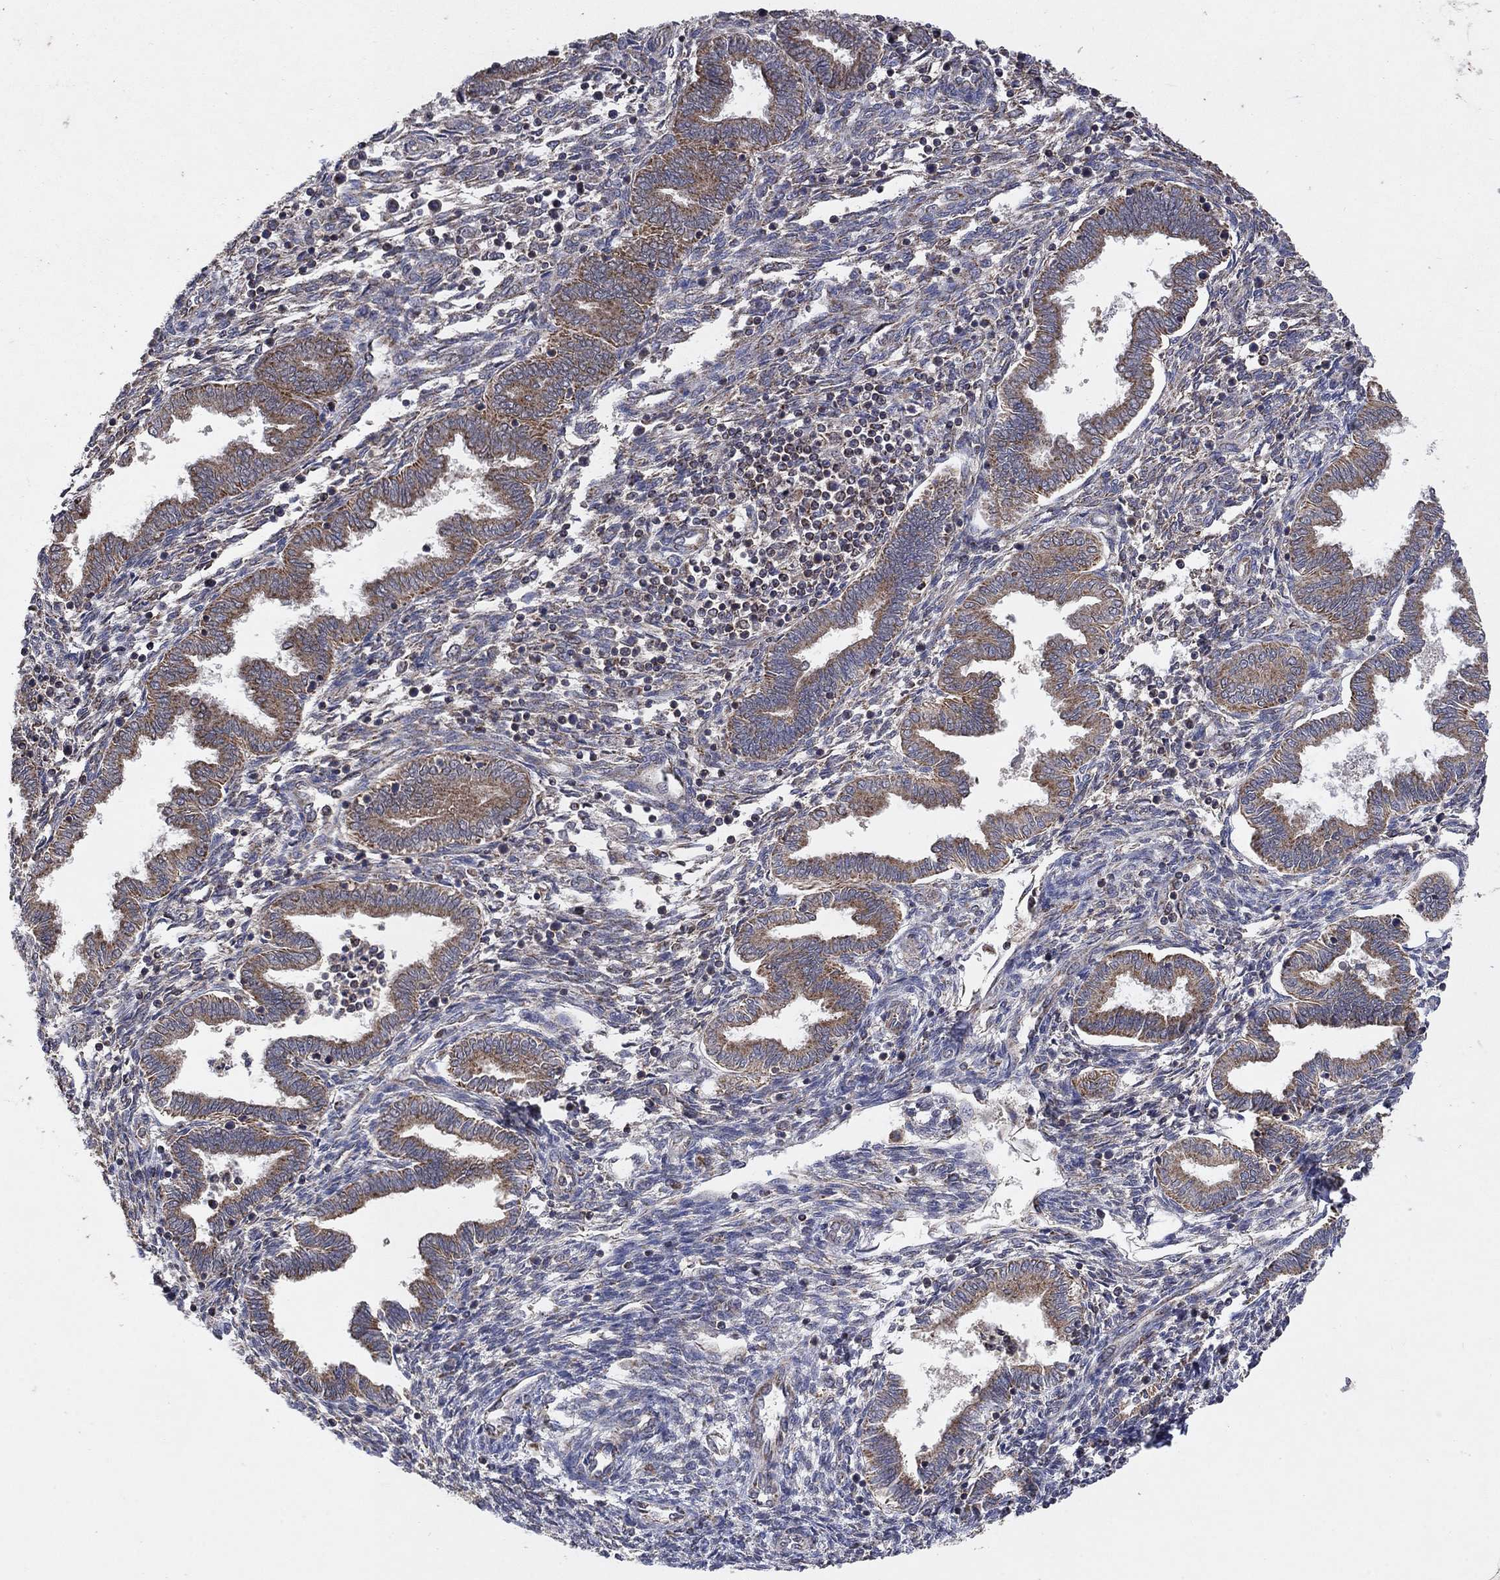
{"staining": {"intensity": "weak", "quantity": "25%-75%", "location": "cytoplasmic/membranous"}, "tissue": "endometrium", "cell_type": "Cells in endometrial stroma", "image_type": "normal", "snomed": [{"axis": "morphology", "description": "Normal tissue, NOS"}, {"axis": "topography", "description": "Endometrium"}], "caption": "Cells in endometrial stroma display weak cytoplasmic/membranous expression in about 25%-75% of cells in normal endometrium.", "gene": "DPH1", "patient": {"sex": "female", "age": 42}}